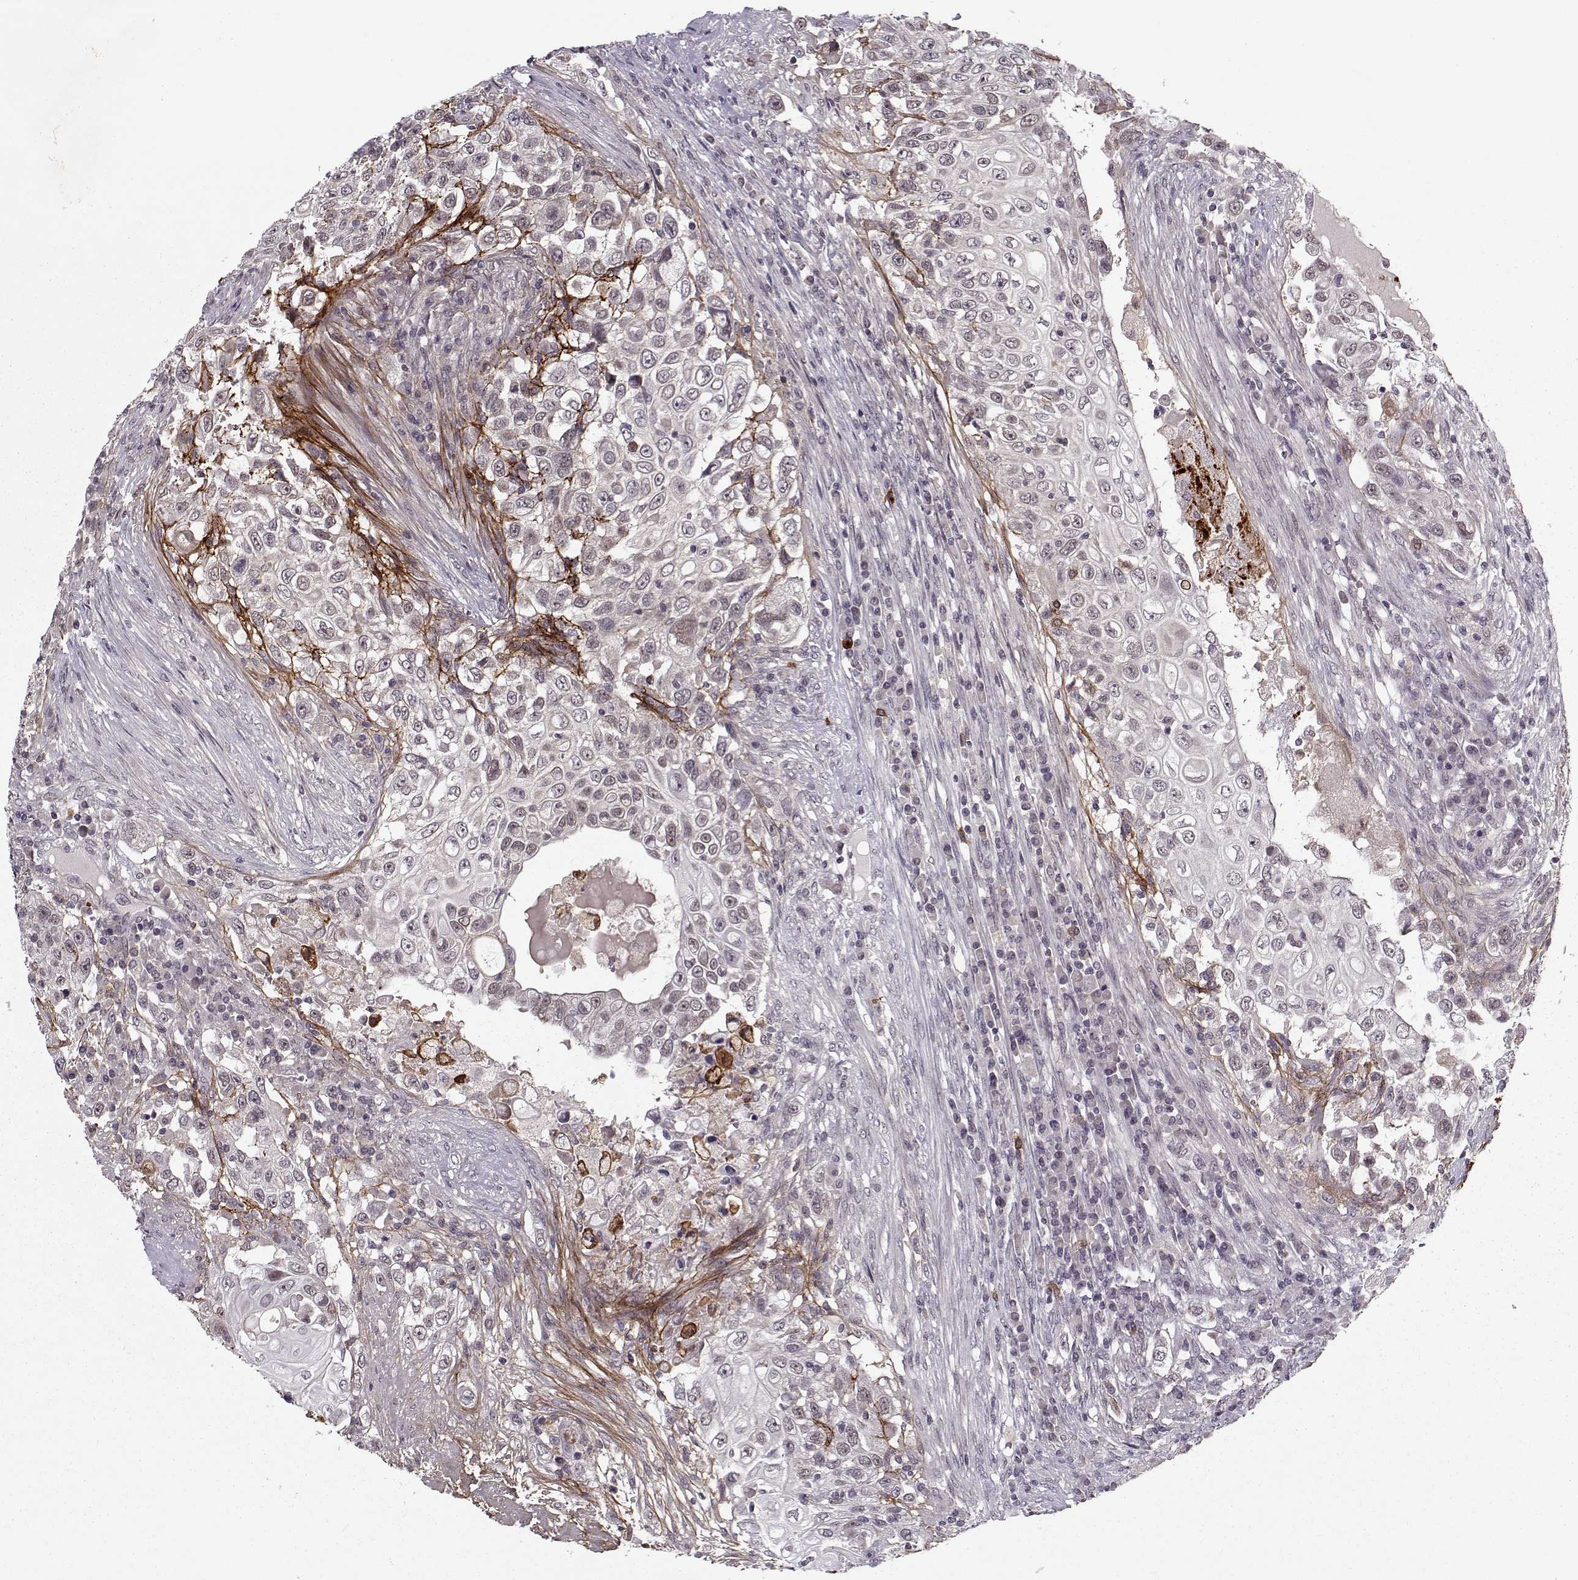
{"staining": {"intensity": "strong", "quantity": "<25%", "location": "cytoplasmic/membranous"}, "tissue": "urothelial cancer", "cell_type": "Tumor cells", "image_type": "cancer", "snomed": [{"axis": "morphology", "description": "Urothelial carcinoma, High grade"}, {"axis": "topography", "description": "Urinary bladder"}], "caption": "The immunohistochemical stain labels strong cytoplasmic/membranous staining in tumor cells of urothelial carcinoma (high-grade) tissue. The staining was performed using DAB to visualize the protein expression in brown, while the nuclei were stained in blue with hematoxylin (Magnification: 20x).", "gene": "DENND4B", "patient": {"sex": "female", "age": 56}}